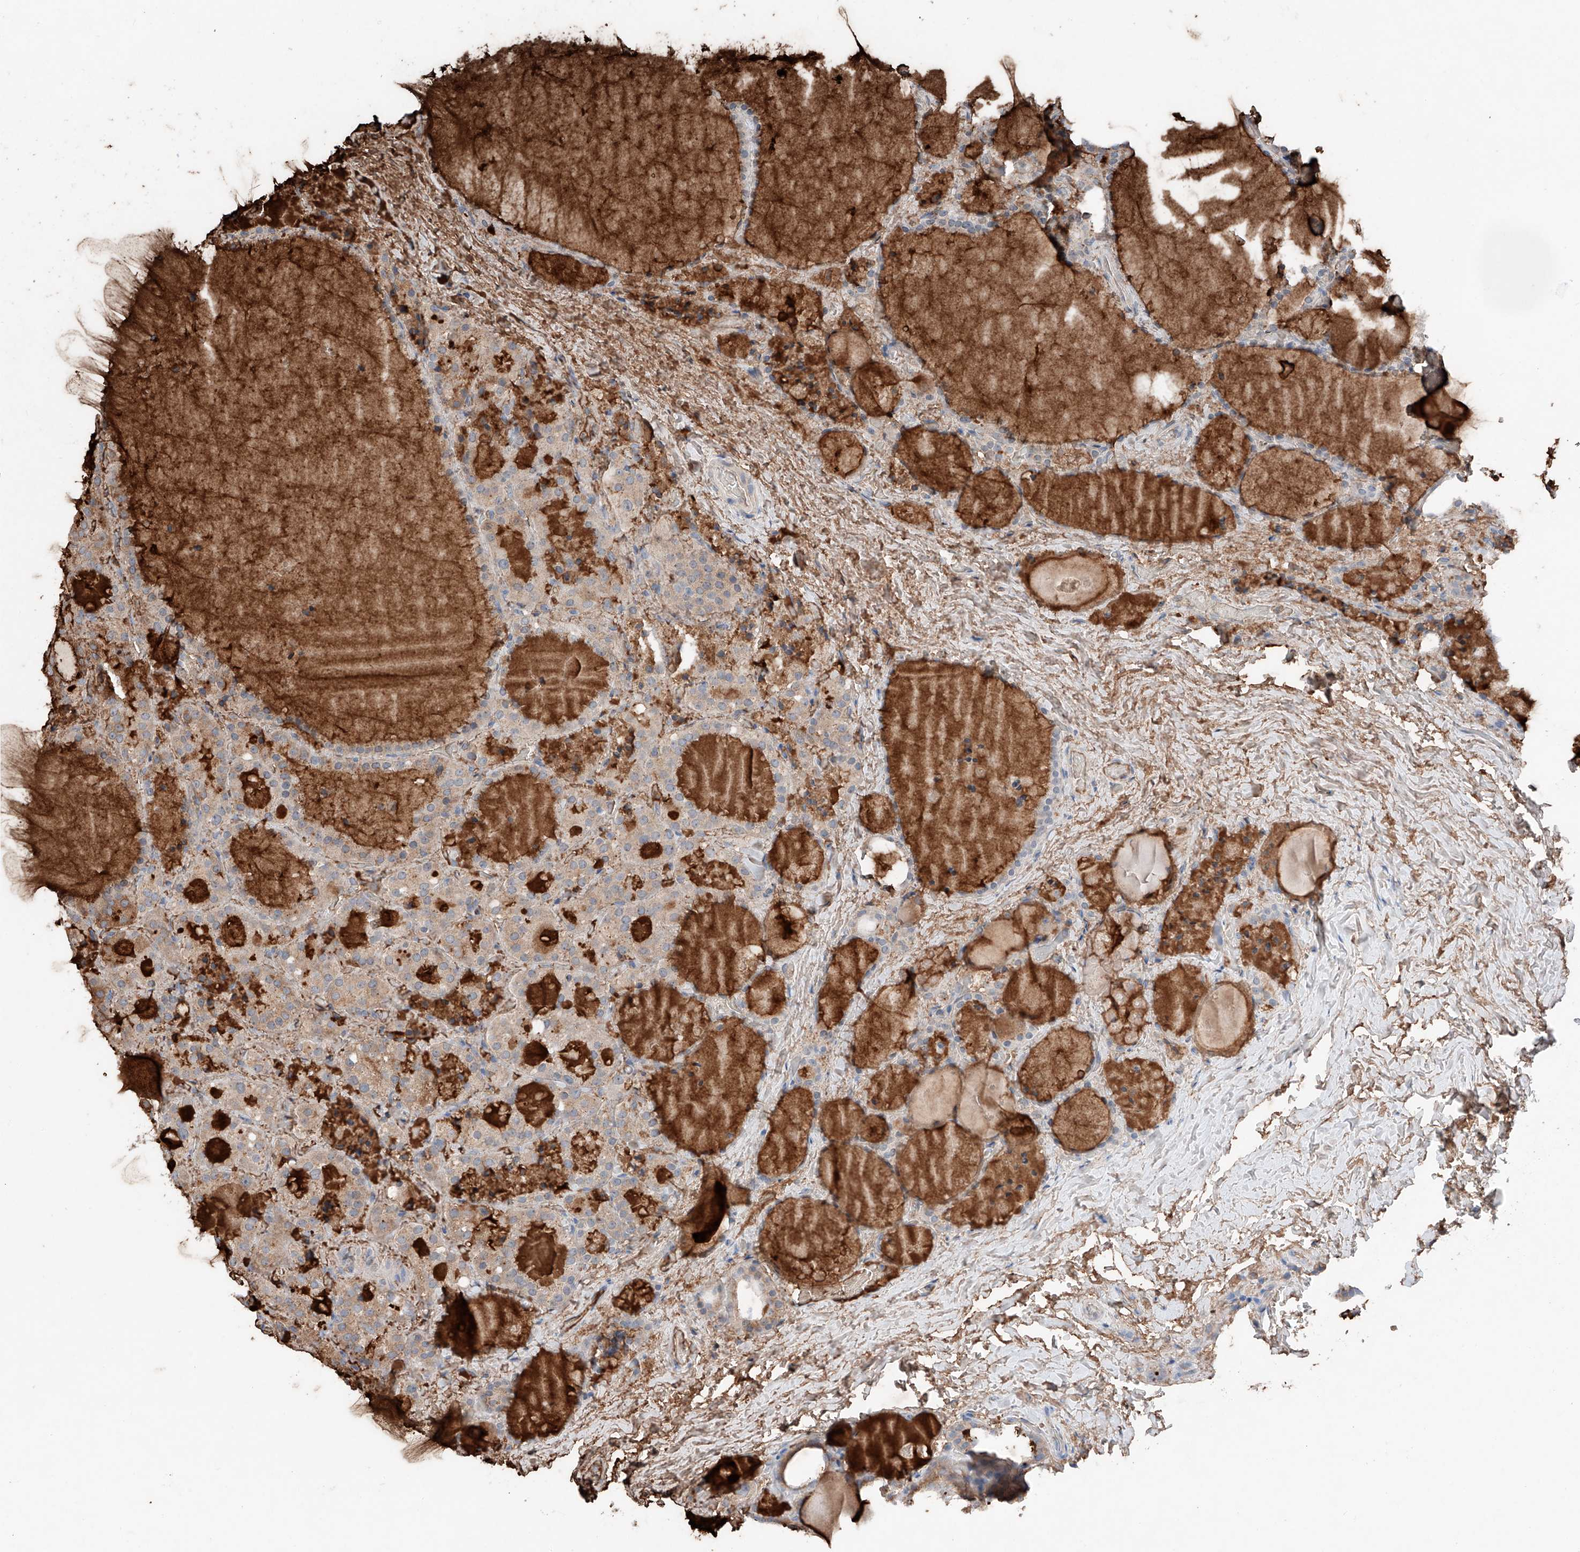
{"staining": {"intensity": "weak", "quantity": ">75%", "location": "cytoplasmic/membranous"}, "tissue": "thyroid cancer", "cell_type": "Tumor cells", "image_type": "cancer", "snomed": [{"axis": "morphology", "description": "Papillary adenocarcinoma, NOS"}, {"axis": "topography", "description": "Thyroid gland"}], "caption": "A brown stain shows weak cytoplasmic/membranous staining of a protein in thyroid cancer (papillary adenocarcinoma) tumor cells.", "gene": "TBX4", "patient": {"sex": "male", "age": 77}}